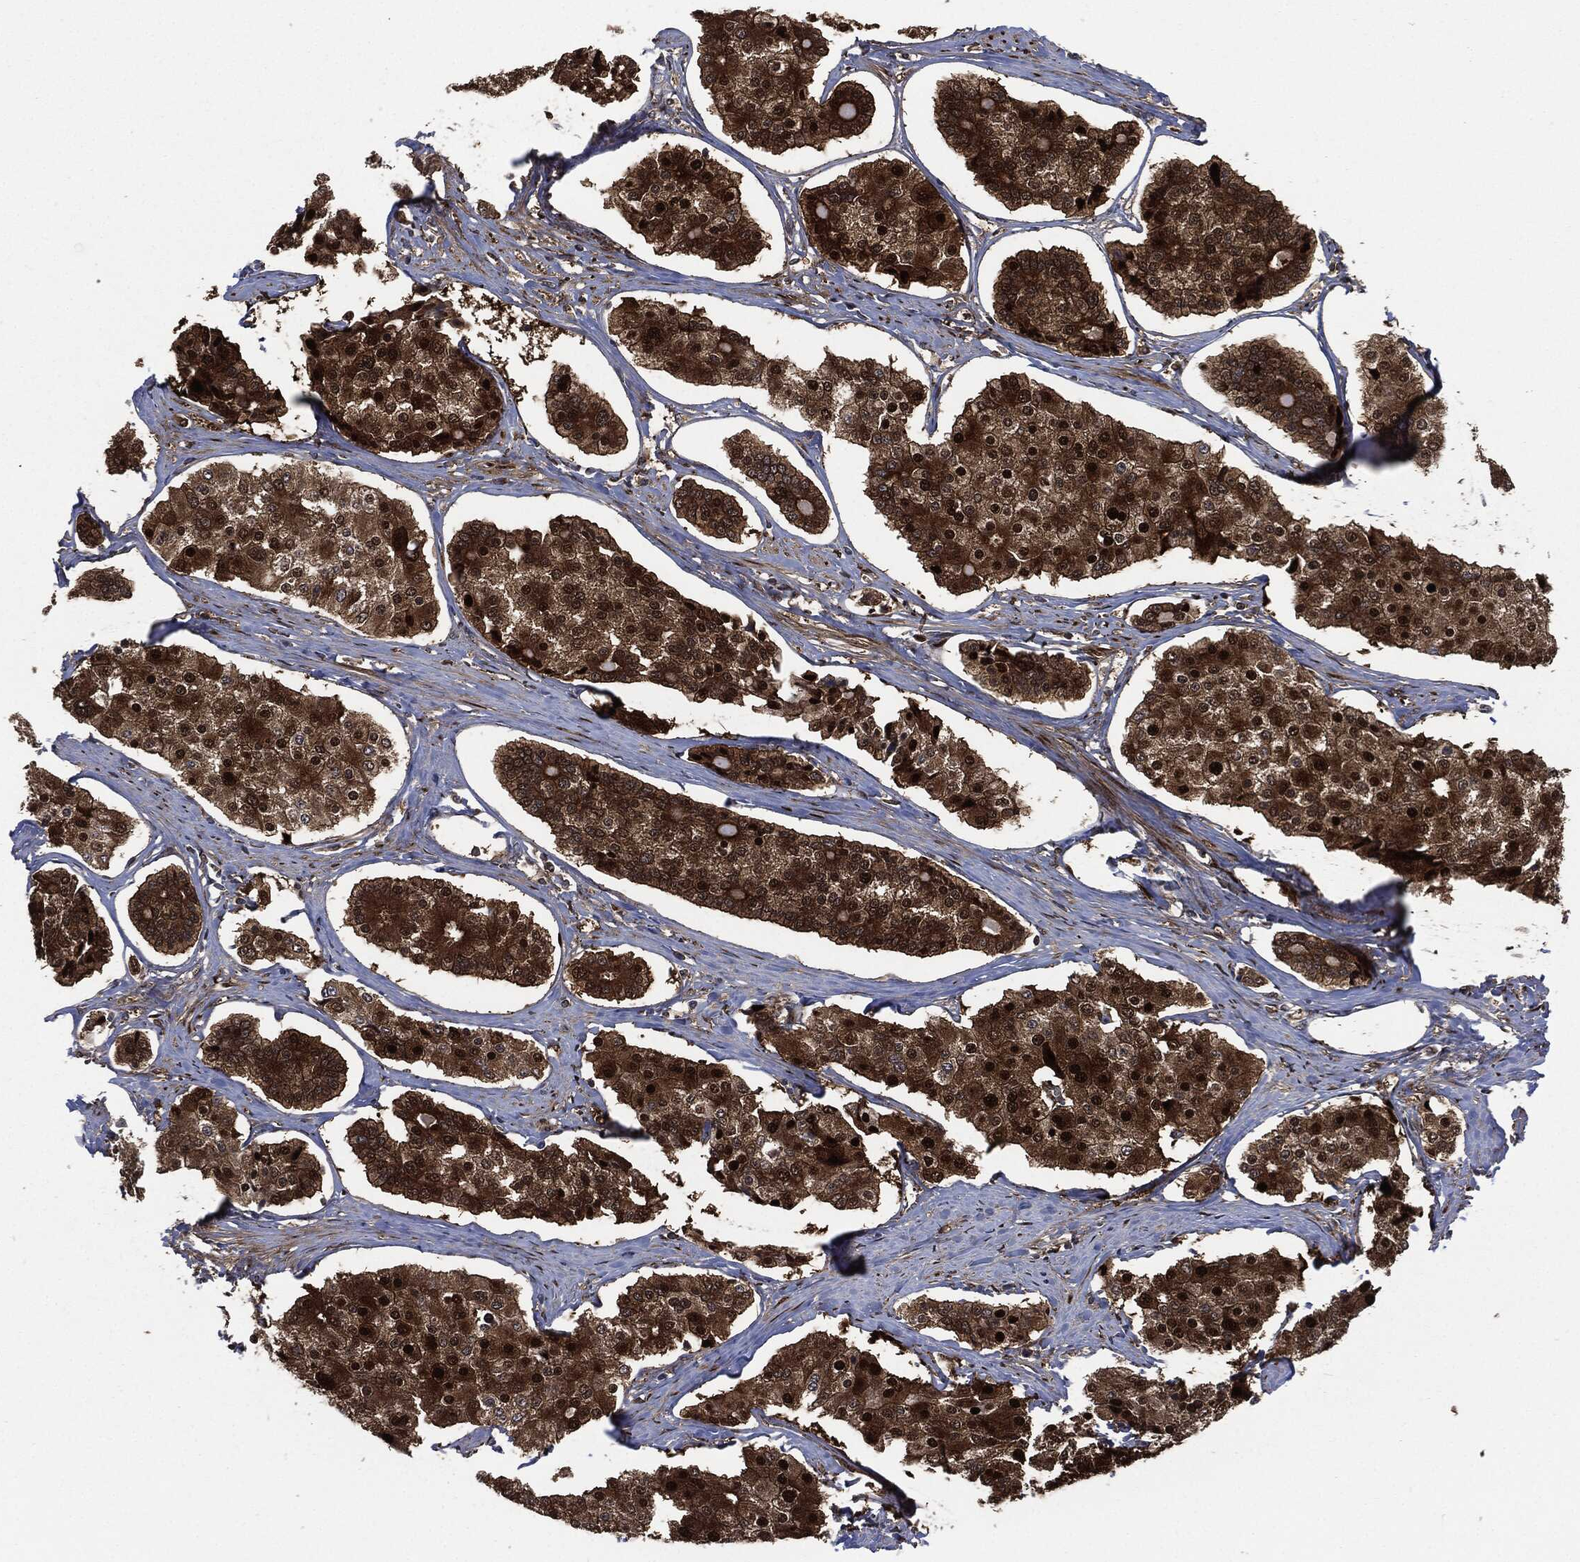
{"staining": {"intensity": "strong", "quantity": "25%-75%", "location": "cytoplasmic/membranous,nuclear"}, "tissue": "carcinoid", "cell_type": "Tumor cells", "image_type": "cancer", "snomed": [{"axis": "morphology", "description": "Carcinoid, malignant, NOS"}, {"axis": "topography", "description": "Small intestine"}], "caption": "An IHC photomicrograph of tumor tissue is shown. Protein staining in brown highlights strong cytoplasmic/membranous and nuclear positivity in carcinoid within tumor cells.", "gene": "DCTN1", "patient": {"sex": "female", "age": 65}}